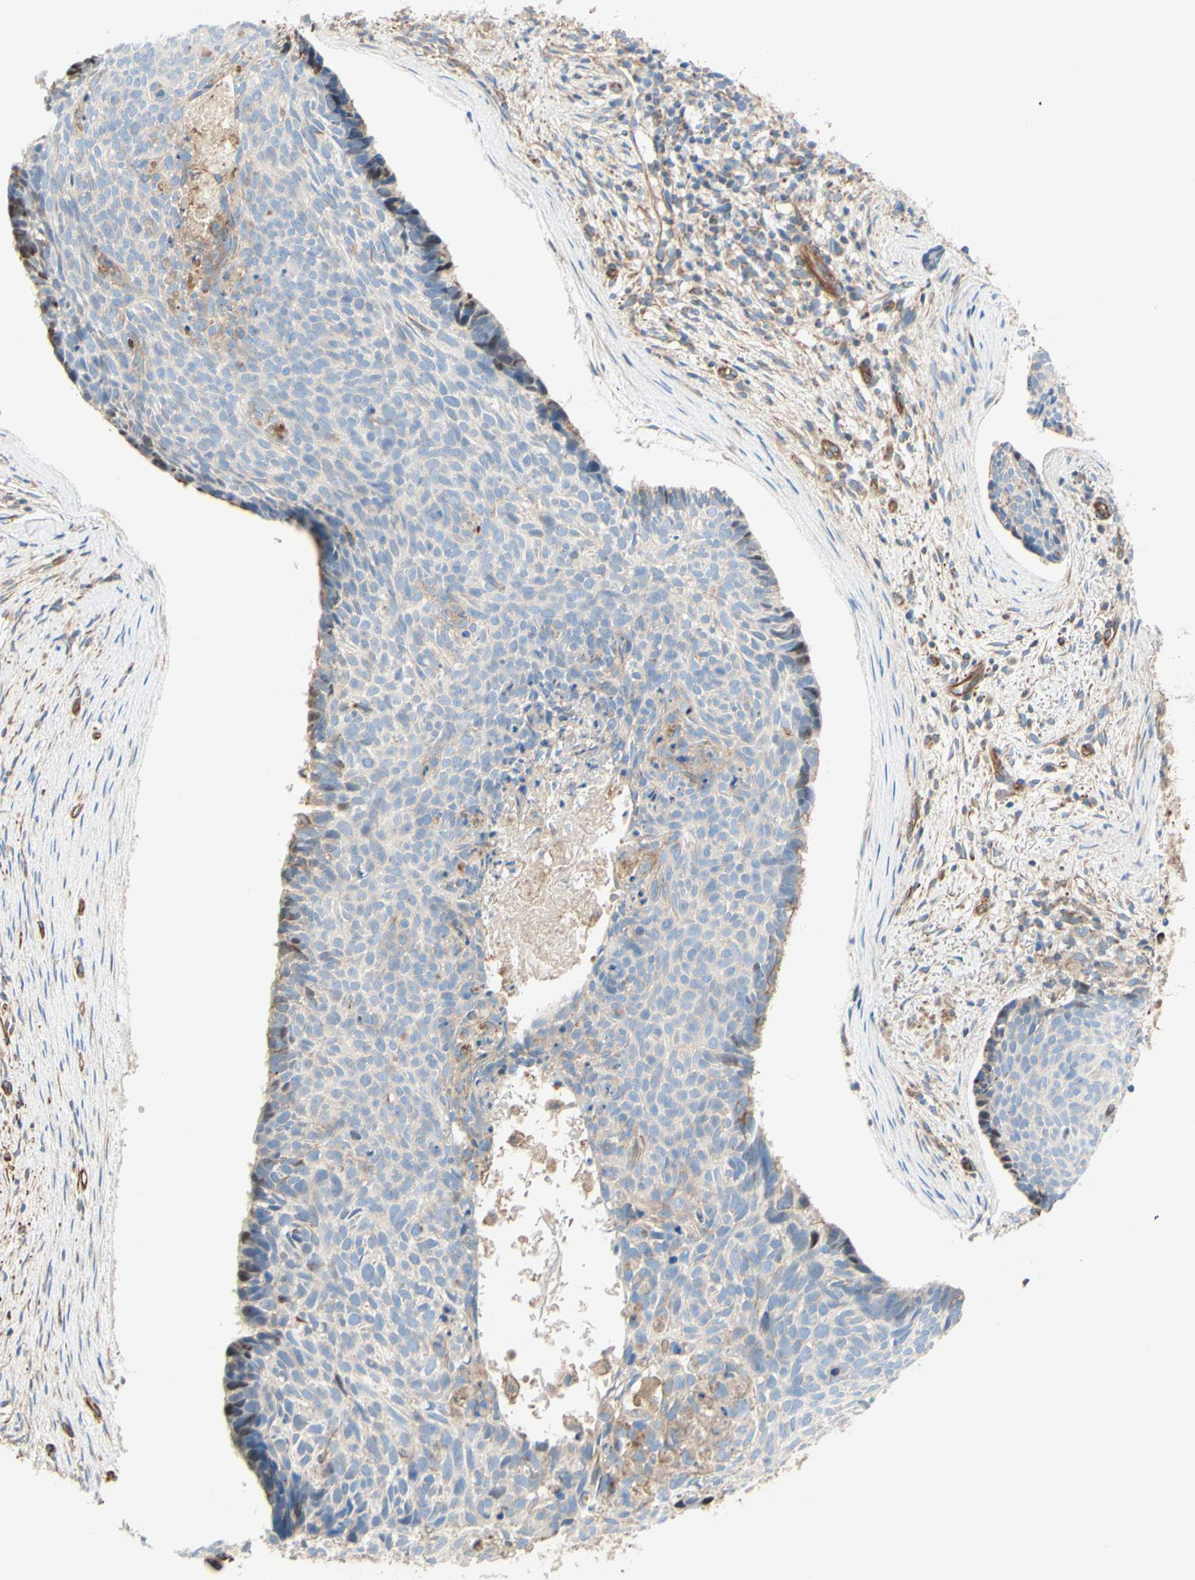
{"staining": {"intensity": "negative", "quantity": "none", "location": "none"}, "tissue": "skin cancer", "cell_type": "Tumor cells", "image_type": "cancer", "snomed": [{"axis": "morphology", "description": "Normal tissue, NOS"}, {"axis": "morphology", "description": "Basal cell carcinoma"}, {"axis": "topography", "description": "Skin"}], "caption": "Tumor cells are negative for protein expression in human basal cell carcinoma (skin).", "gene": "ENDOD1", "patient": {"sex": "female", "age": 56}}